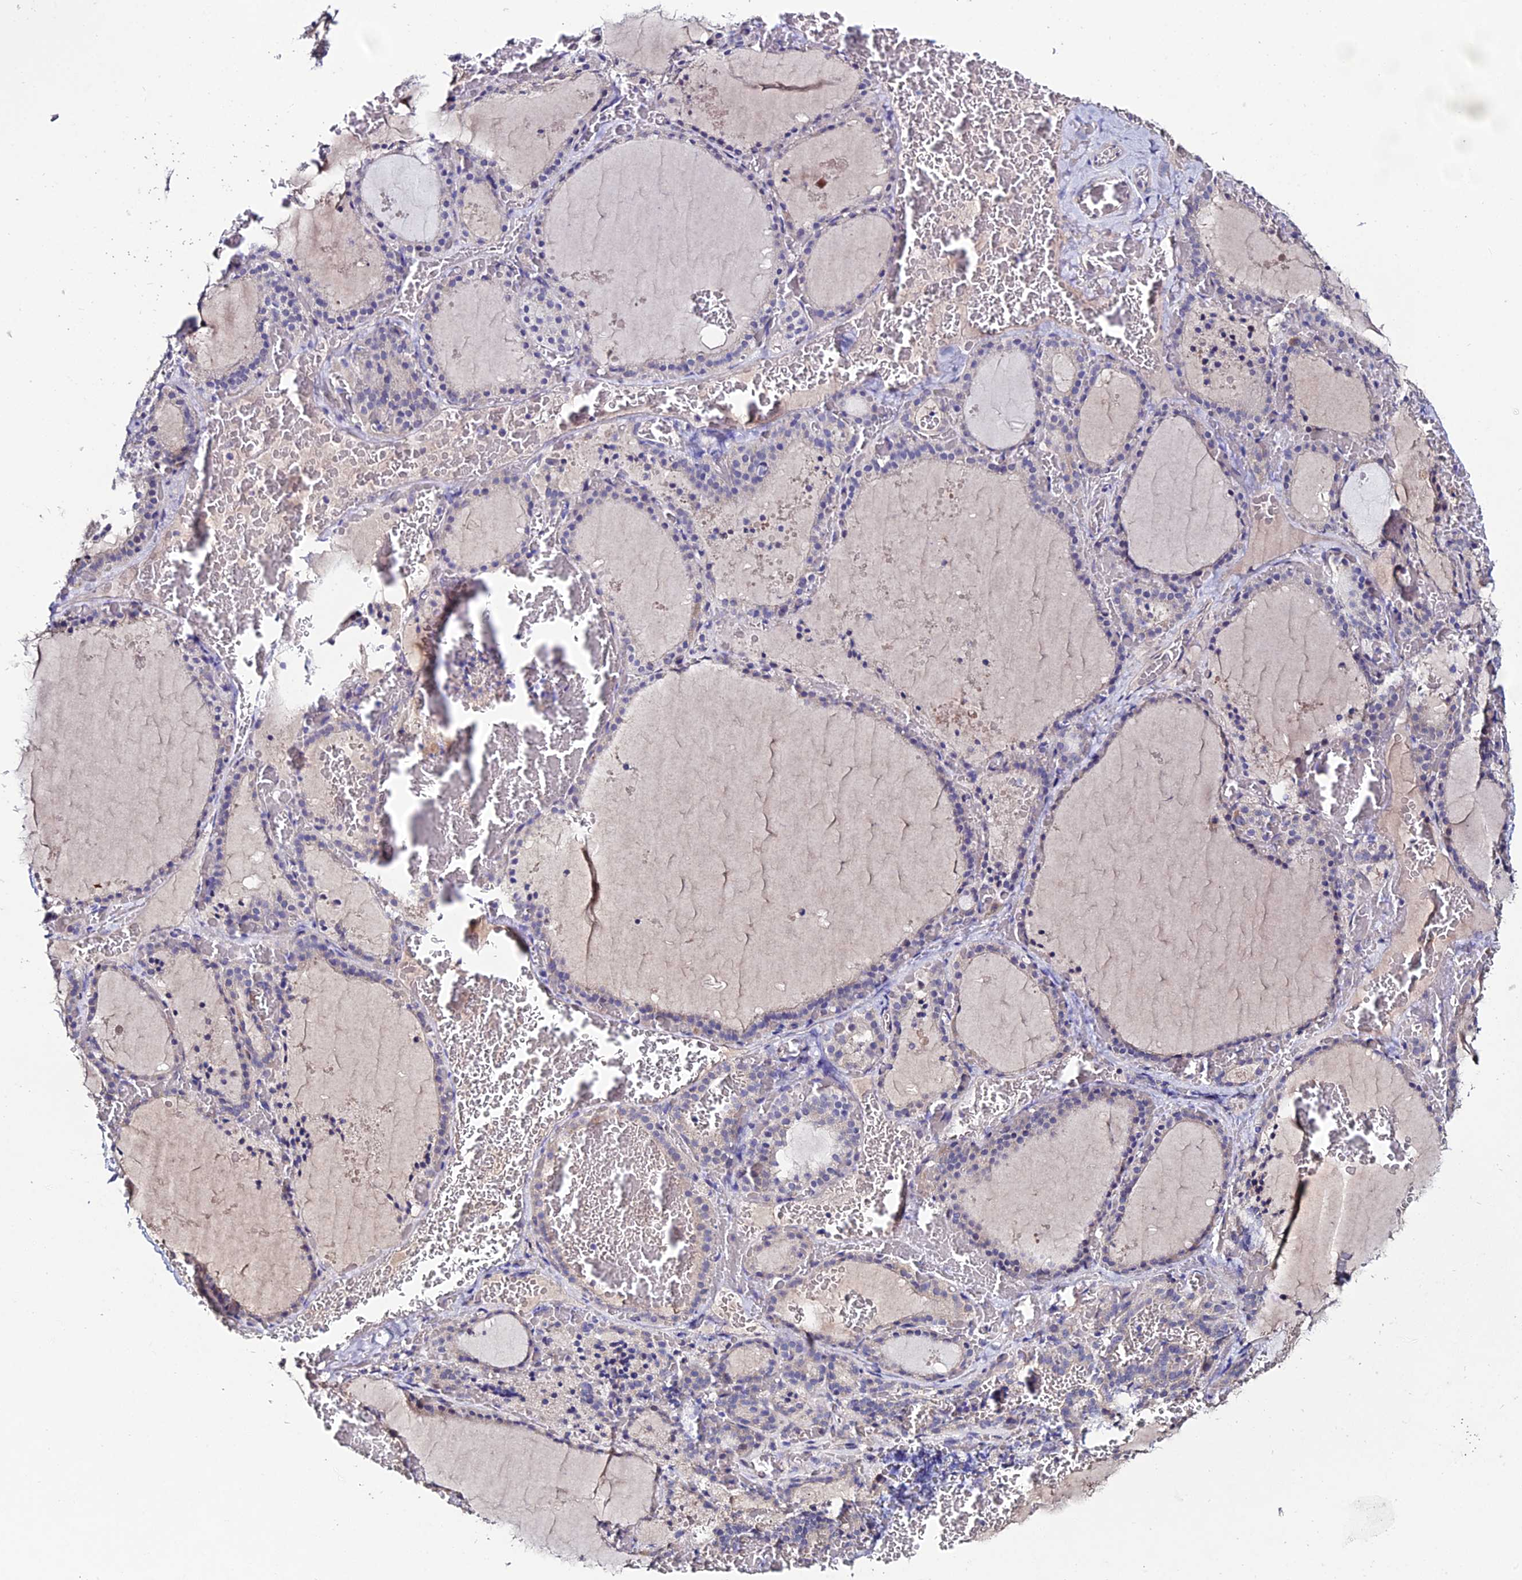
{"staining": {"intensity": "negative", "quantity": "none", "location": "none"}, "tissue": "thyroid gland", "cell_type": "Glandular cells", "image_type": "normal", "snomed": [{"axis": "morphology", "description": "Normal tissue, NOS"}, {"axis": "topography", "description": "Thyroid gland"}], "caption": "There is no significant expression in glandular cells of thyroid gland.", "gene": "ESRRG", "patient": {"sex": "female", "age": 39}}